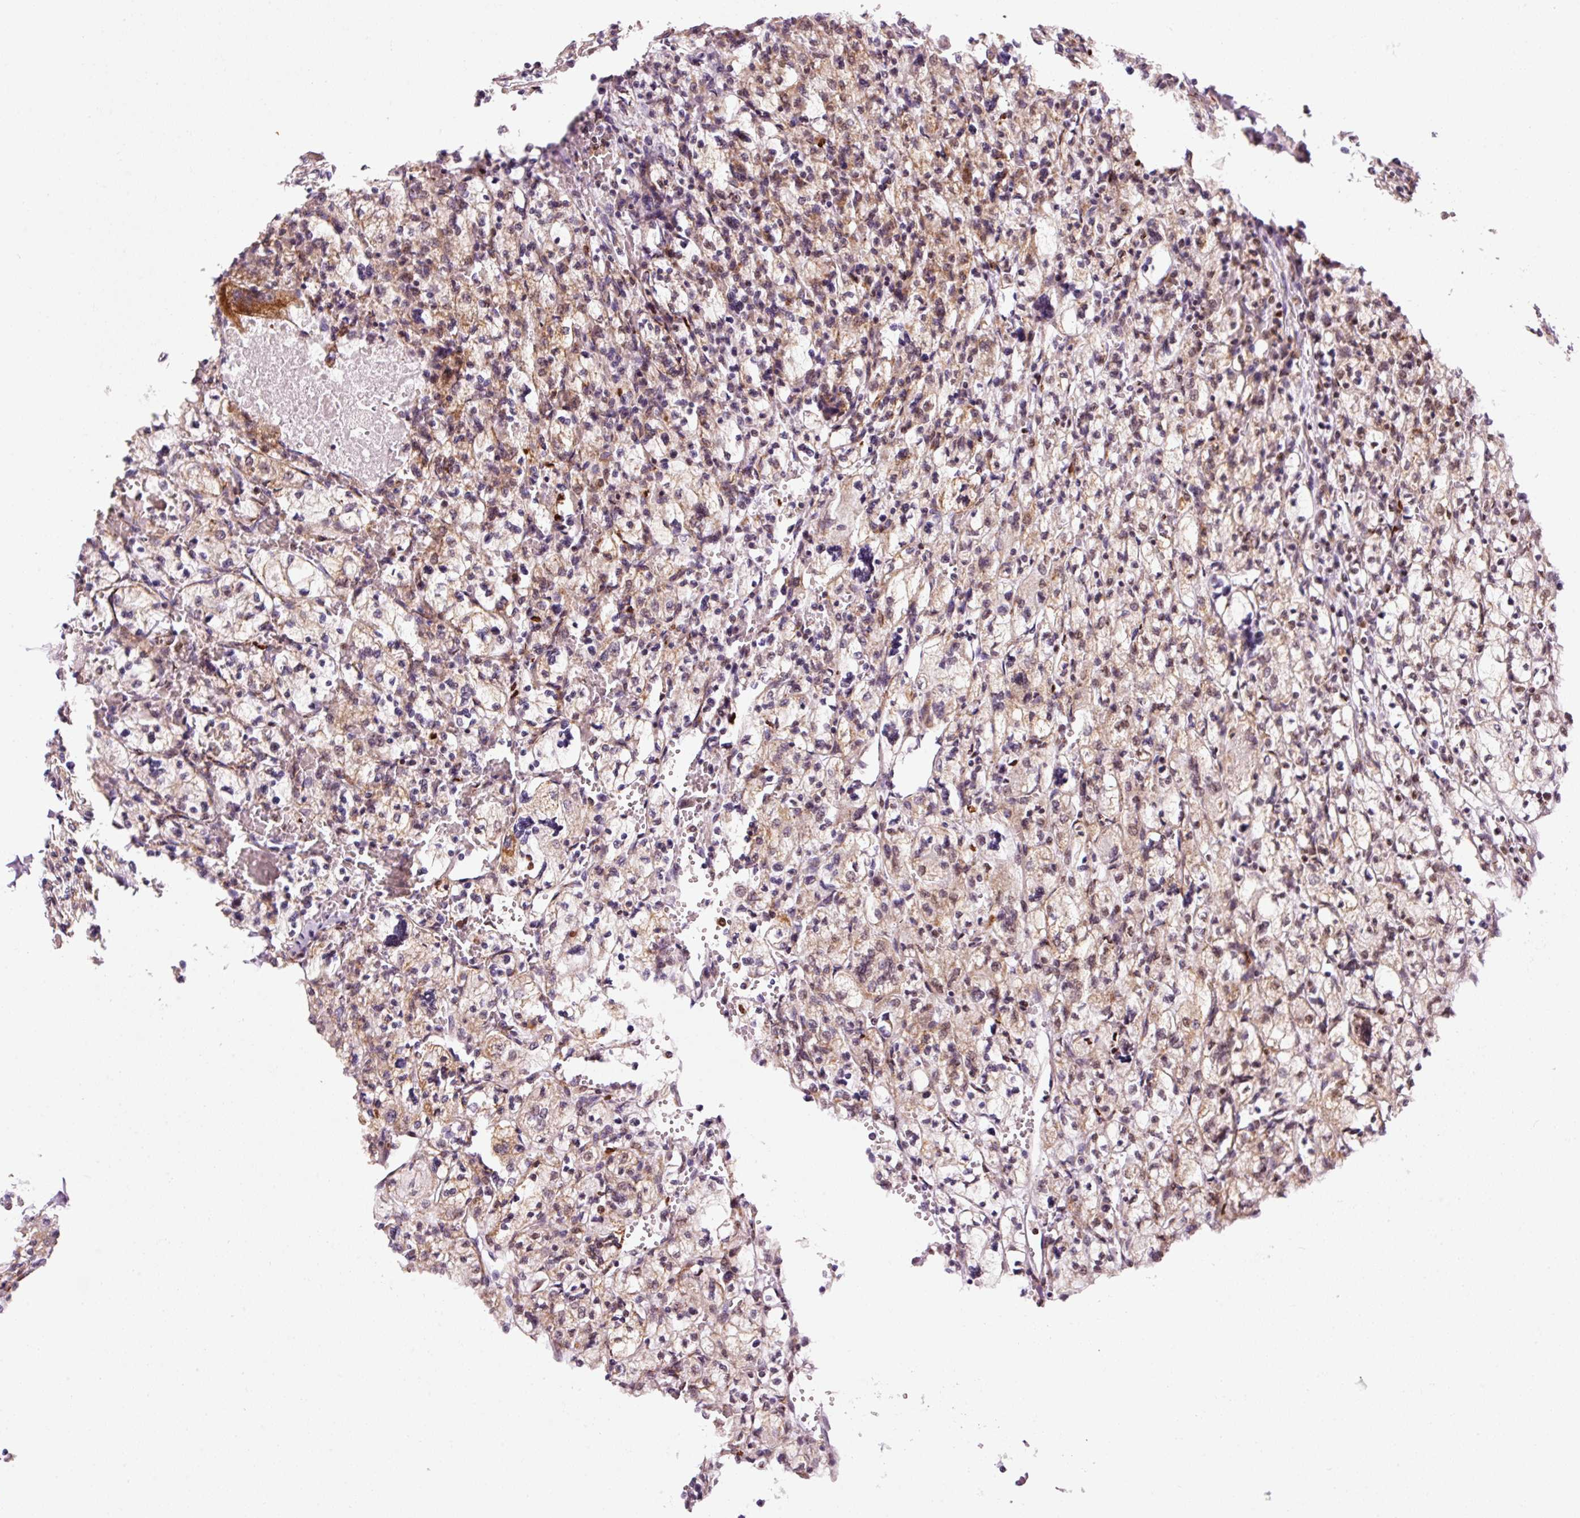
{"staining": {"intensity": "moderate", "quantity": "25%-75%", "location": "cytoplasmic/membranous,nuclear"}, "tissue": "renal cancer", "cell_type": "Tumor cells", "image_type": "cancer", "snomed": [{"axis": "morphology", "description": "Adenocarcinoma, NOS"}, {"axis": "topography", "description": "Kidney"}], "caption": "Moderate cytoplasmic/membranous and nuclear positivity is present in approximately 25%-75% of tumor cells in renal cancer. (DAB (3,3'-diaminobenzidine) IHC, brown staining for protein, blue staining for nuclei).", "gene": "ANKRD20A1", "patient": {"sex": "female", "age": 83}}